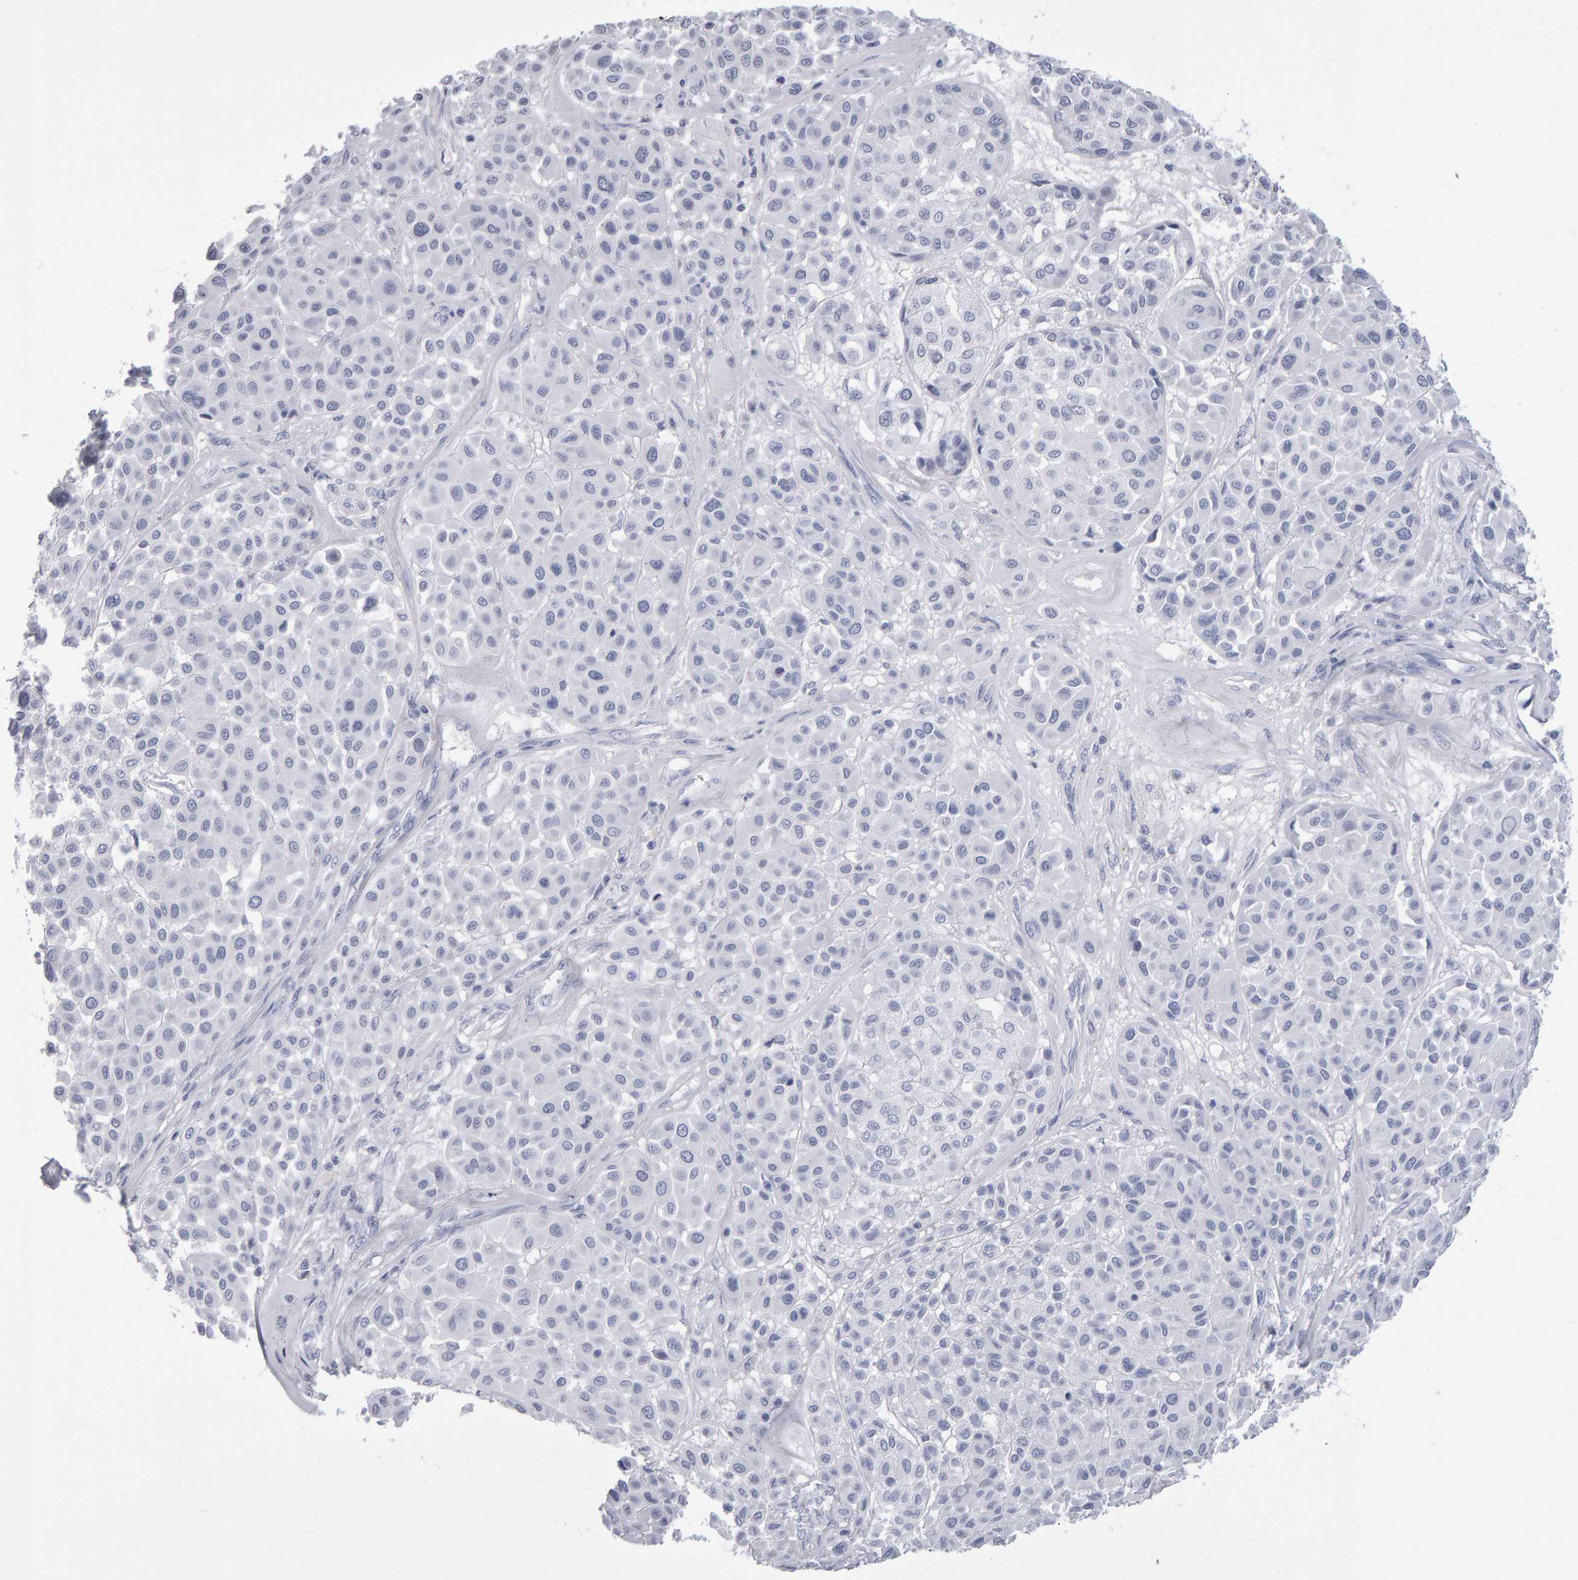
{"staining": {"intensity": "negative", "quantity": "none", "location": "none"}, "tissue": "melanoma", "cell_type": "Tumor cells", "image_type": "cancer", "snomed": [{"axis": "morphology", "description": "Malignant melanoma, Metastatic site"}, {"axis": "topography", "description": "Soft tissue"}], "caption": "The image demonstrates no significant staining in tumor cells of malignant melanoma (metastatic site).", "gene": "NCDN", "patient": {"sex": "male", "age": 41}}